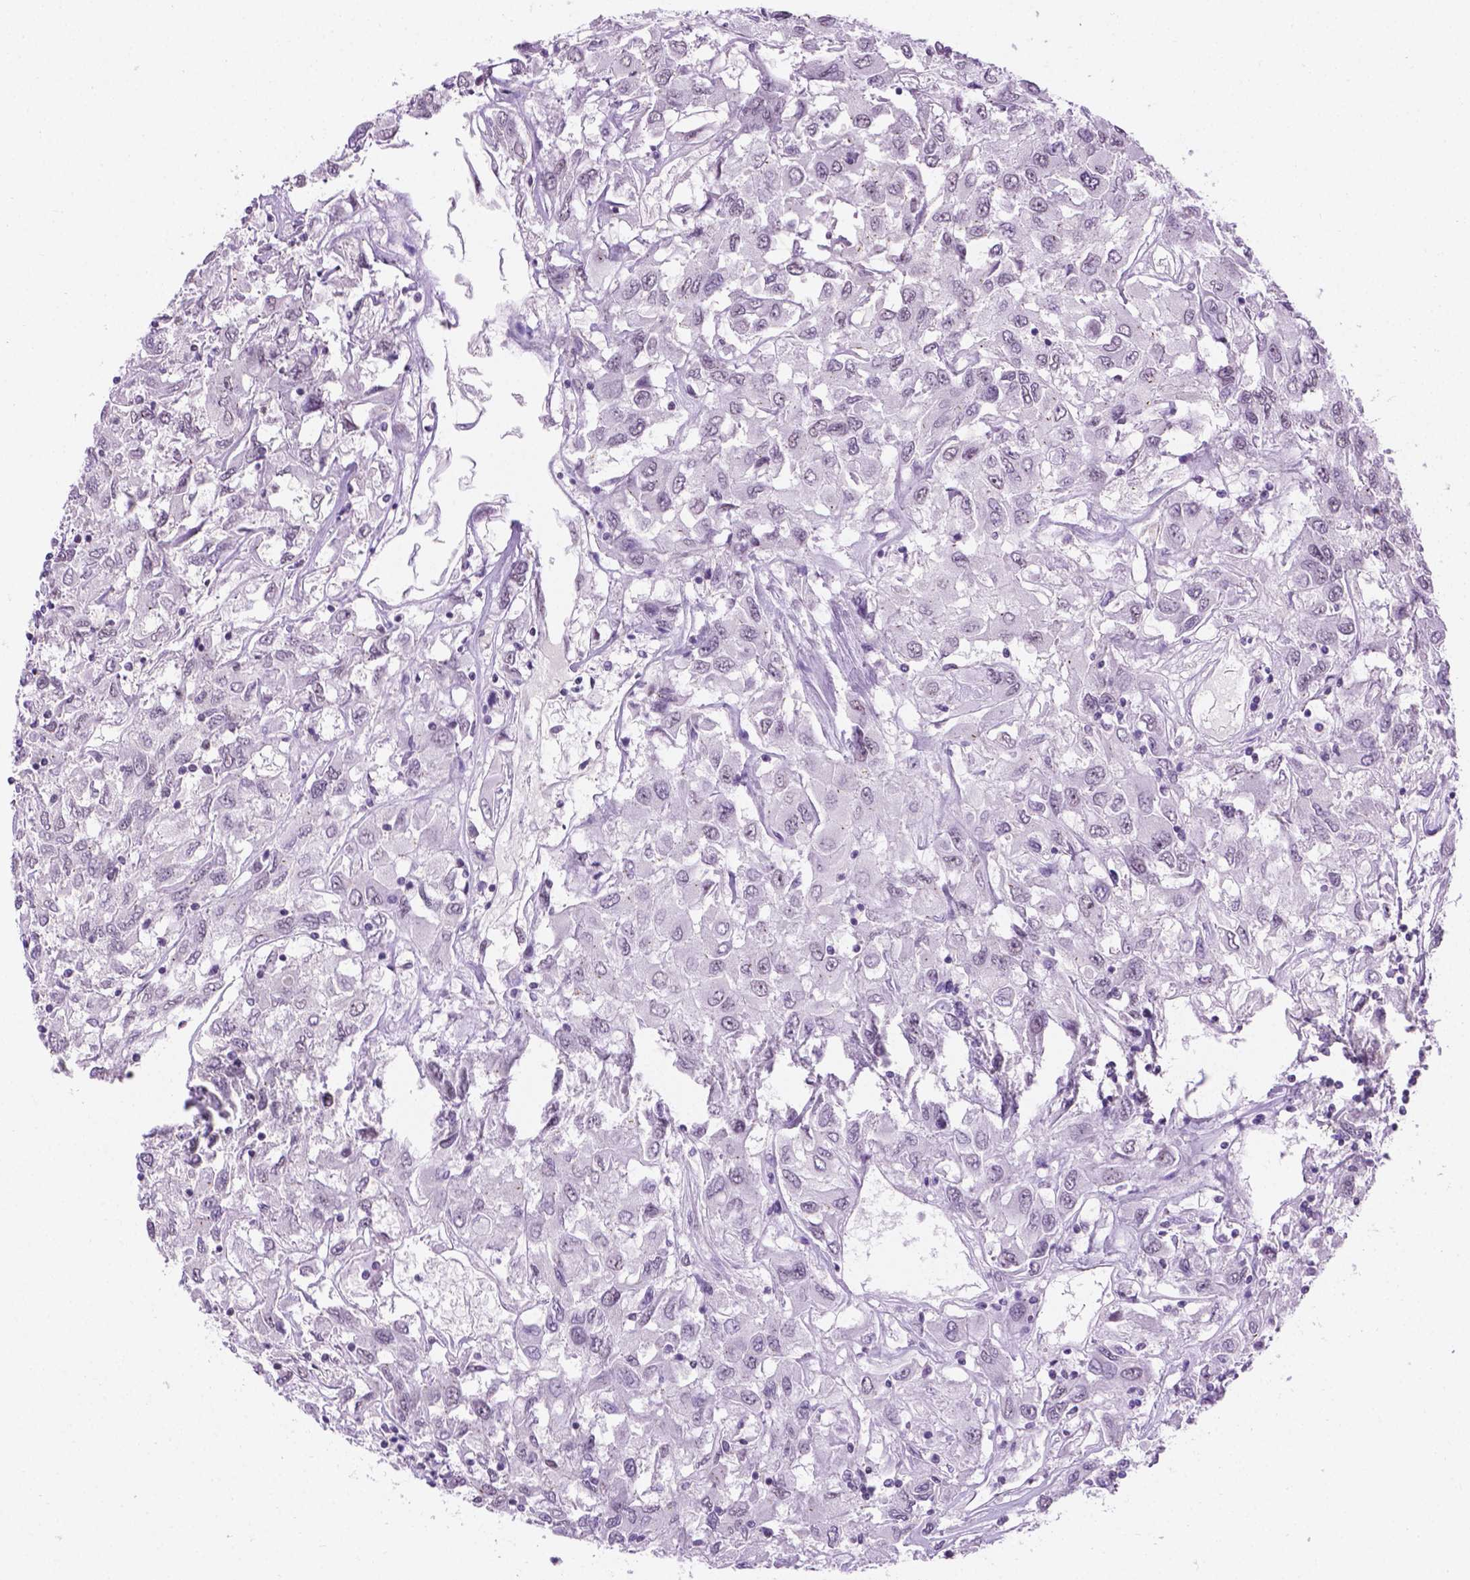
{"staining": {"intensity": "negative", "quantity": "none", "location": "none"}, "tissue": "renal cancer", "cell_type": "Tumor cells", "image_type": "cancer", "snomed": [{"axis": "morphology", "description": "Adenocarcinoma, NOS"}, {"axis": "topography", "description": "Kidney"}], "caption": "DAB (3,3'-diaminobenzidine) immunohistochemical staining of renal cancer (adenocarcinoma) reveals no significant positivity in tumor cells.", "gene": "ABI2", "patient": {"sex": "female", "age": 76}}